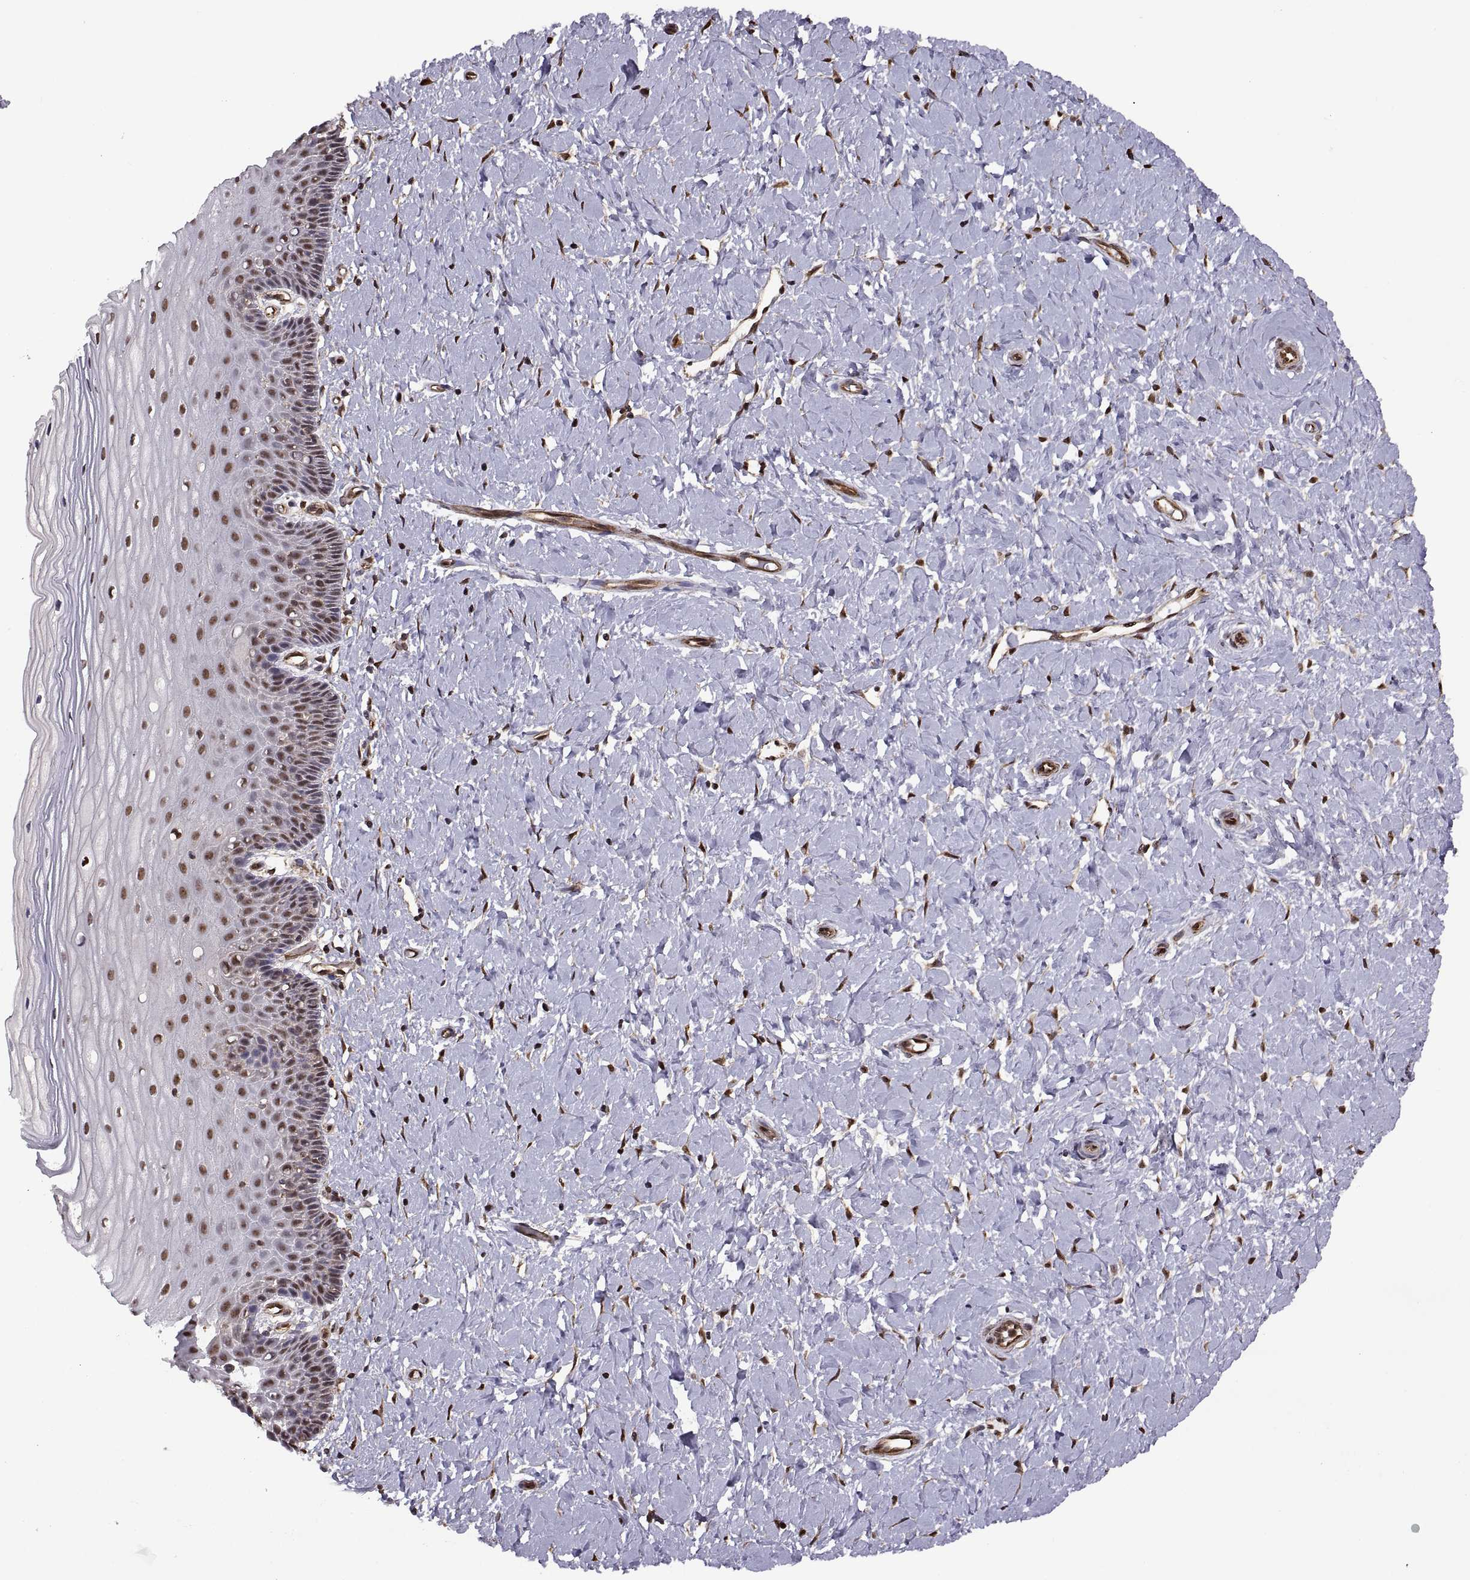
{"staining": {"intensity": "moderate", "quantity": ">75%", "location": "nuclear"}, "tissue": "cervix", "cell_type": "Glandular cells", "image_type": "normal", "snomed": [{"axis": "morphology", "description": "Normal tissue, NOS"}, {"axis": "topography", "description": "Cervix"}], "caption": "DAB immunohistochemical staining of normal cervix exhibits moderate nuclear protein expression in about >75% of glandular cells.", "gene": "ARRB1", "patient": {"sex": "female", "age": 37}}